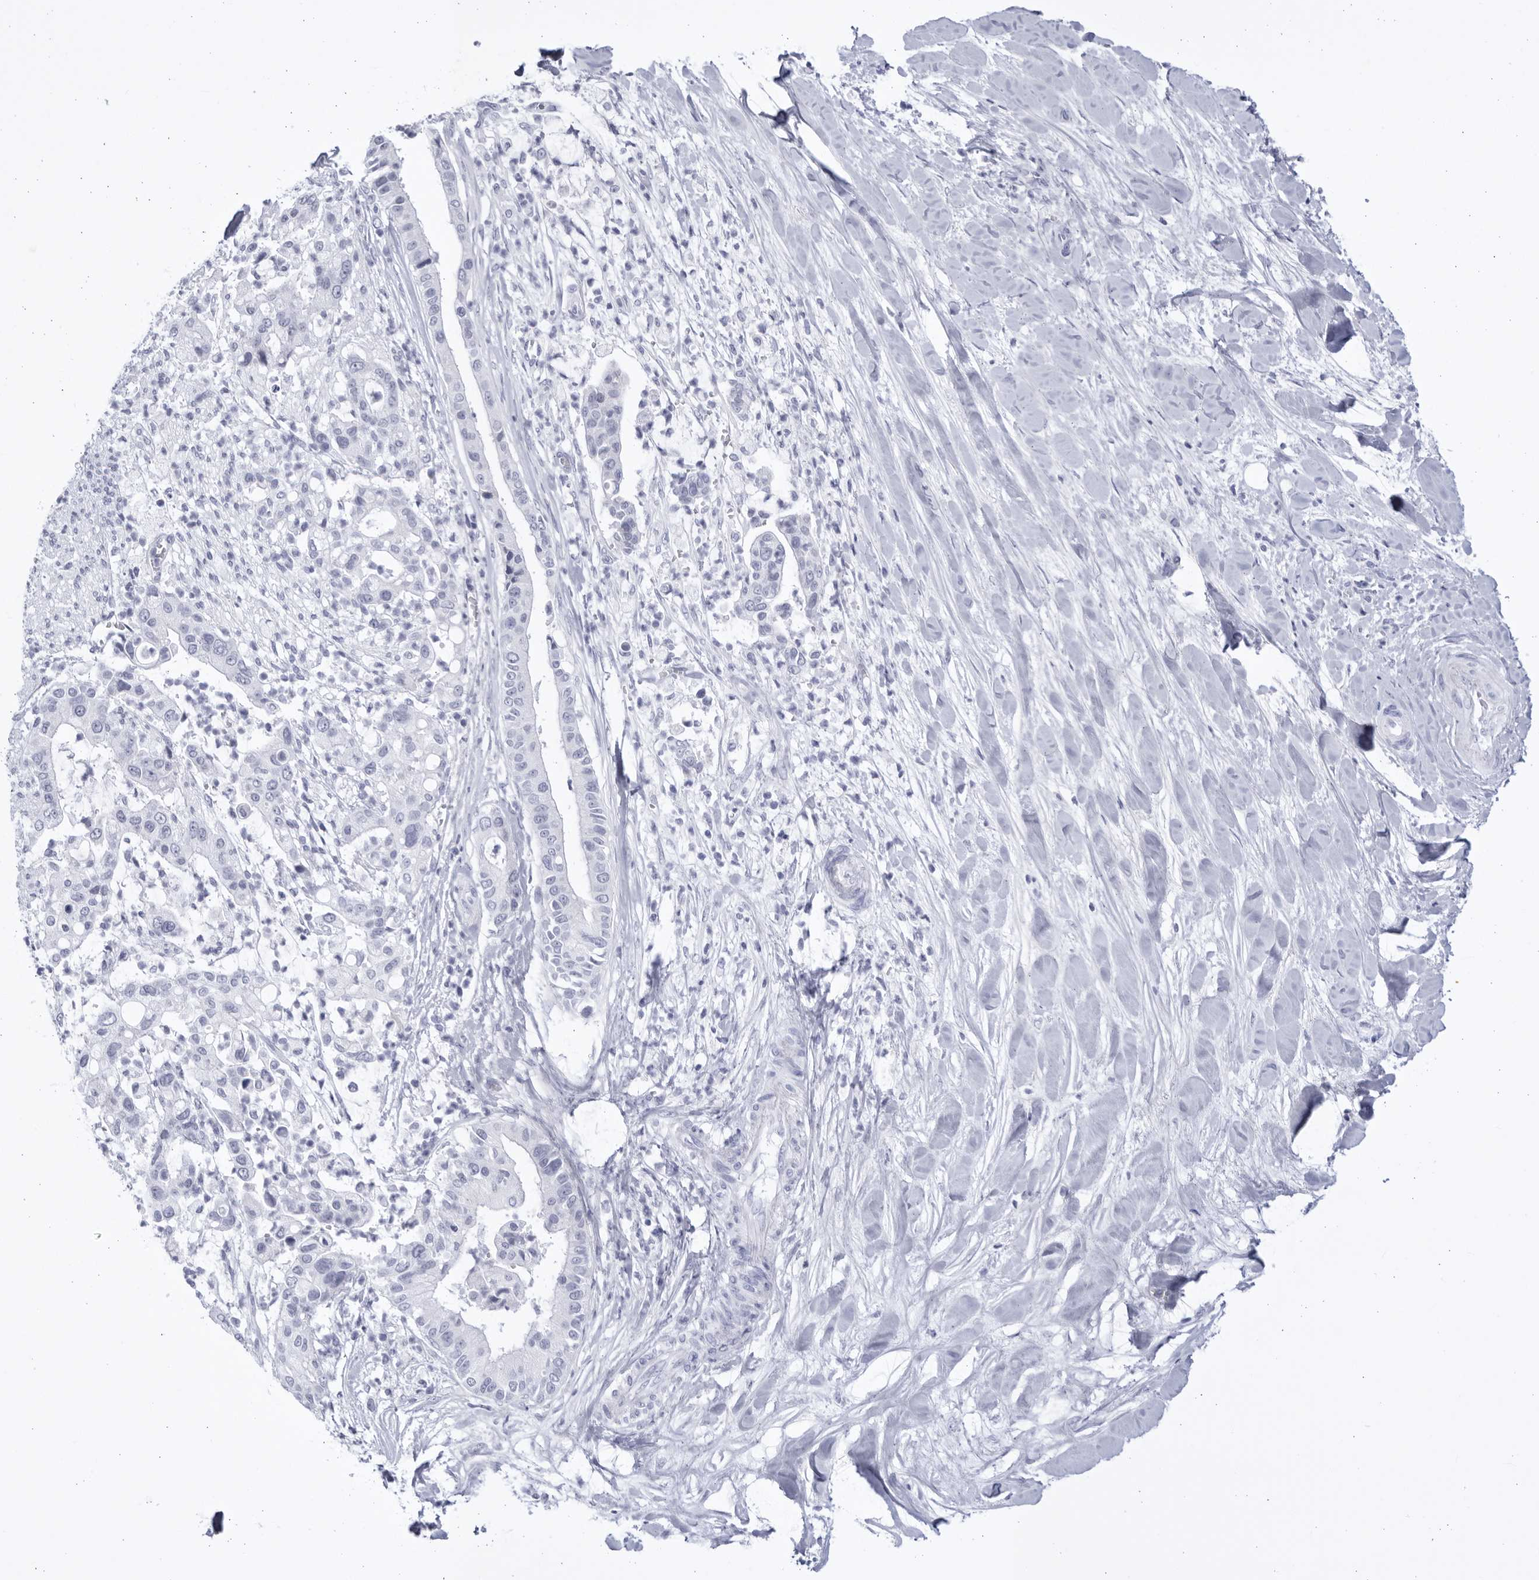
{"staining": {"intensity": "negative", "quantity": "none", "location": "none"}, "tissue": "liver cancer", "cell_type": "Tumor cells", "image_type": "cancer", "snomed": [{"axis": "morphology", "description": "Cholangiocarcinoma"}, {"axis": "topography", "description": "Liver"}], "caption": "There is no significant expression in tumor cells of cholangiocarcinoma (liver).", "gene": "CCDC181", "patient": {"sex": "female", "age": 54}}